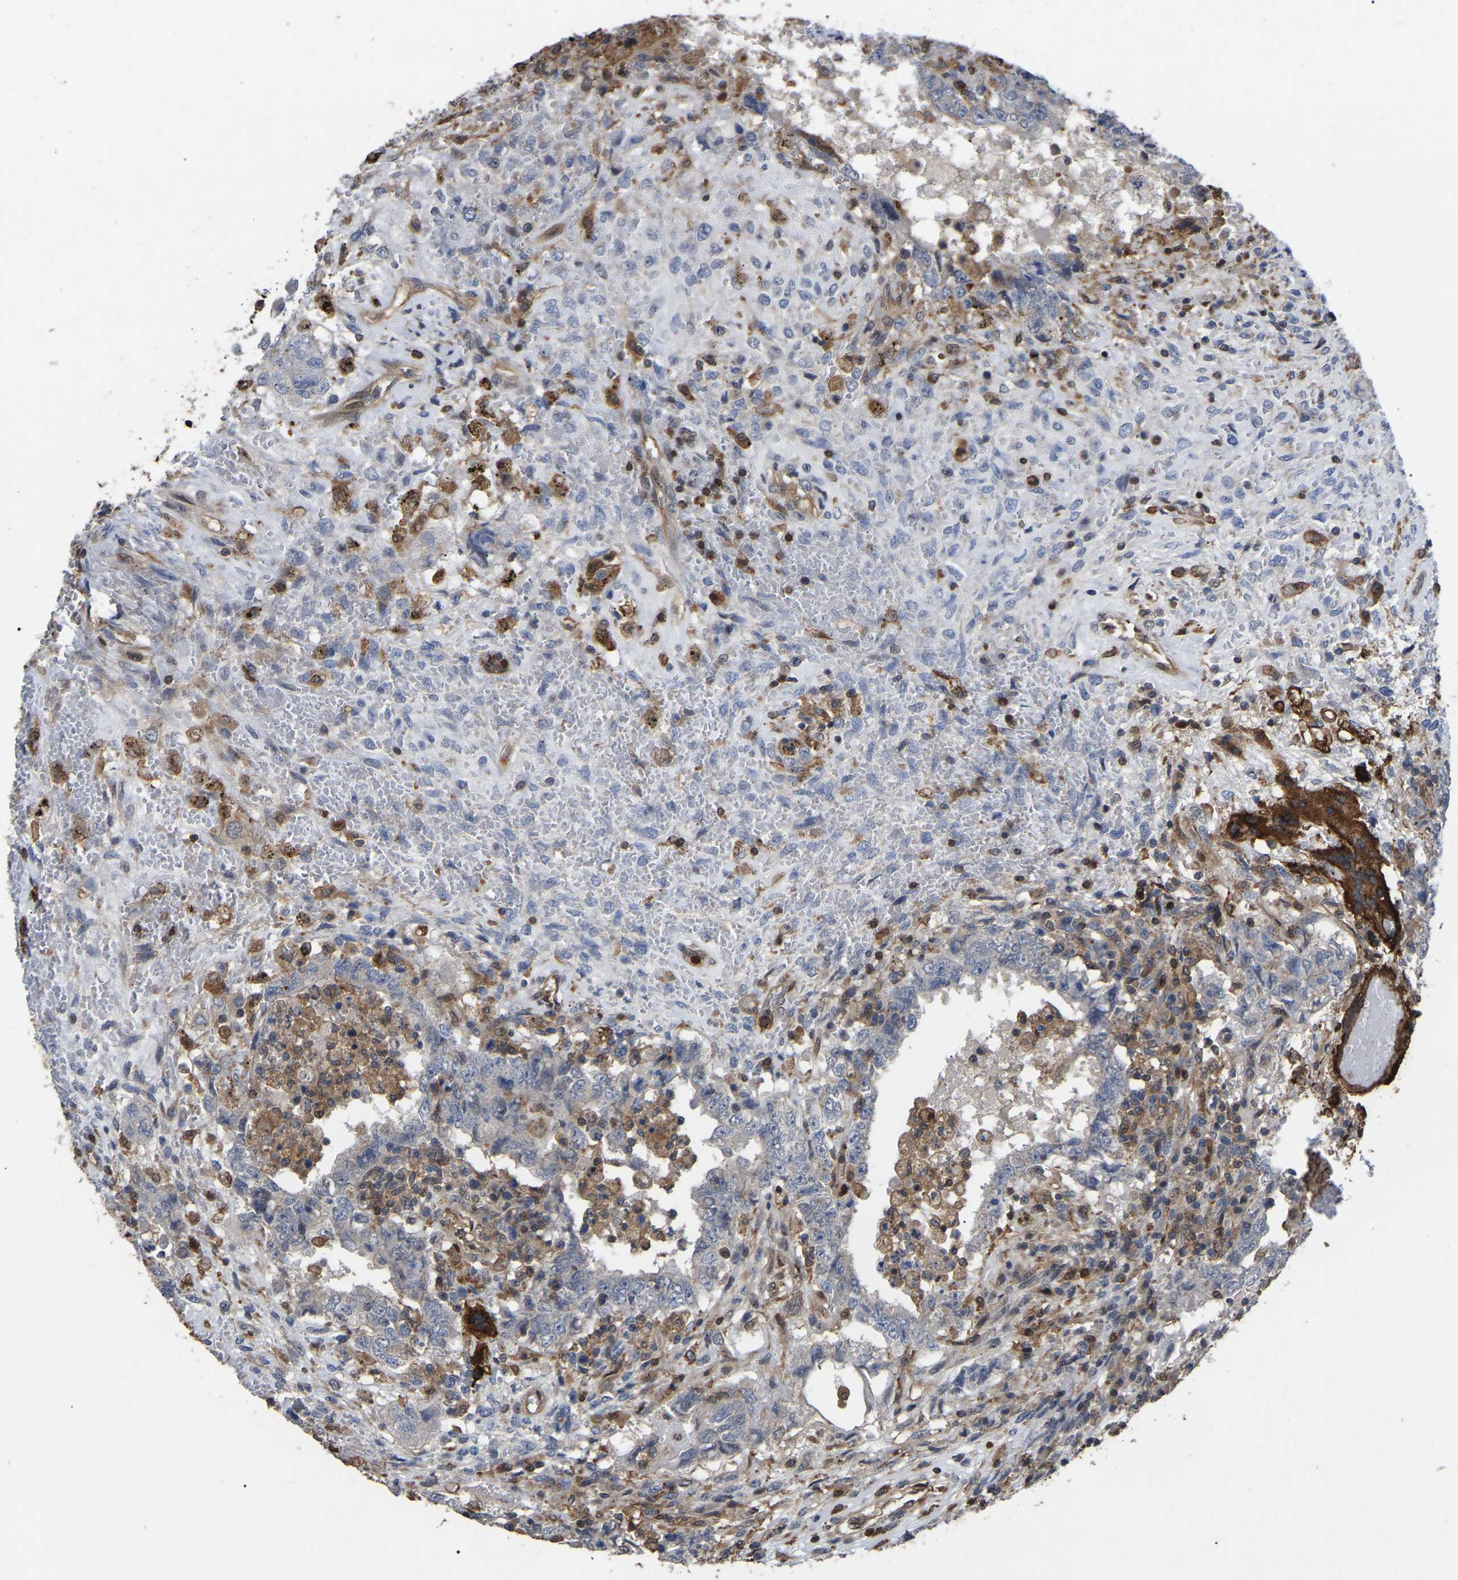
{"staining": {"intensity": "negative", "quantity": "none", "location": "none"}, "tissue": "testis cancer", "cell_type": "Tumor cells", "image_type": "cancer", "snomed": [{"axis": "morphology", "description": "Carcinoma, Embryonal, NOS"}, {"axis": "topography", "description": "Testis"}], "caption": "Tumor cells show no significant positivity in testis cancer (embryonal carcinoma).", "gene": "CIT", "patient": {"sex": "male", "age": 26}}